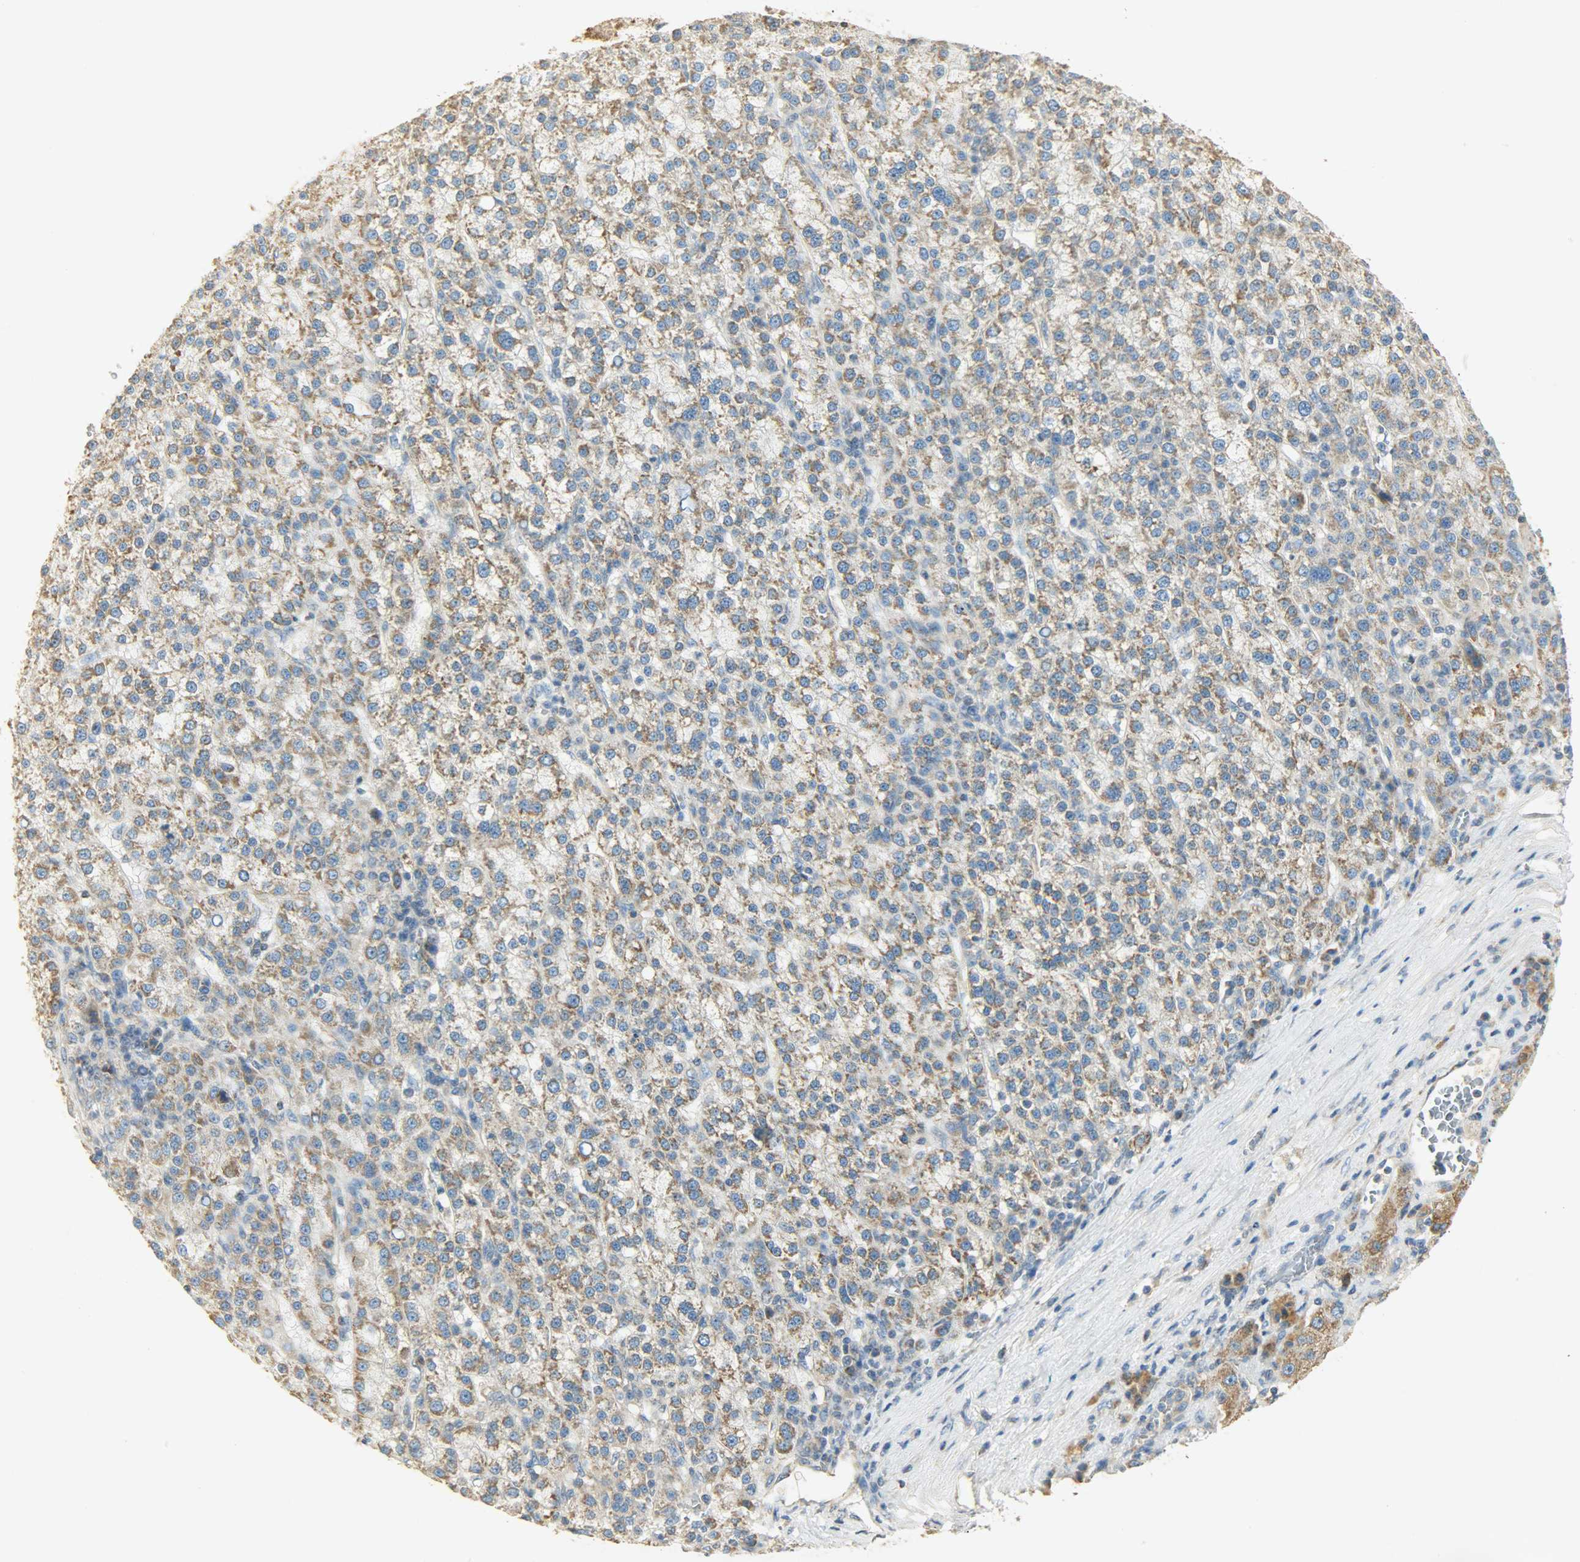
{"staining": {"intensity": "moderate", "quantity": ">75%", "location": "cytoplasmic/membranous"}, "tissue": "liver cancer", "cell_type": "Tumor cells", "image_type": "cancer", "snomed": [{"axis": "morphology", "description": "Carcinoma, Hepatocellular, NOS"}, {"axis": "topography", "description": "Liver"}], "caption": "The micrograph displays a brown stain indicating the presence of a protein in the cytoplasmic/membranous of tumor cells in liver cancer. (DAB IHC, brown staining for protein, blue staining for nuclei).", "gene": "NNT", "patient": {"sex": "female", "age": 58}}